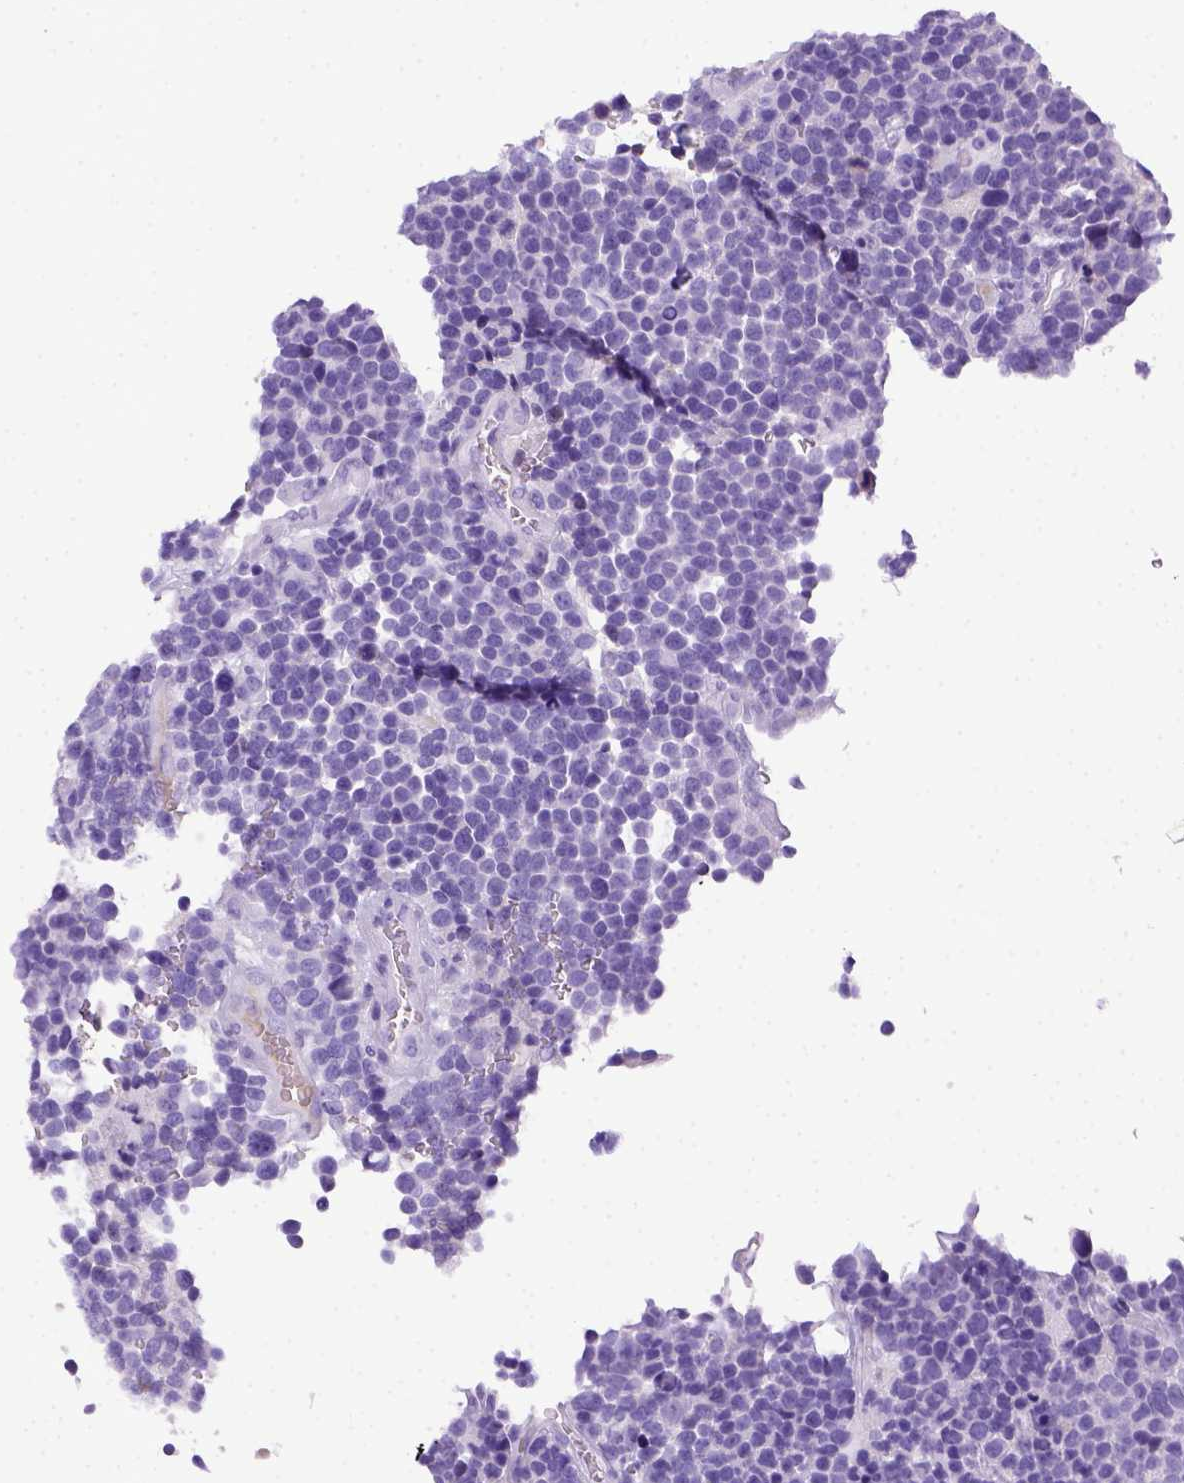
{"staining": {"intensity": "negative", "quantity": "none", "location": "none"}, "tissue": "glioma", "cell_type": "Tumor cells", "image_type": "cancer", "snomed": [{"axis": "morphology", "description": "Glioma, malignant, High grade"}, {"axis": "topography", "description": "Brain"}], "caption": "This is a histopathology image of immunohistochemistry staining of glioma, which shows no expression in tumor cells. (Immunohistochemistry (ihc), brightfield microscopy, high magnification).", "gene": "ITIH4", "patient": {"sex": "male", "age": 33}}